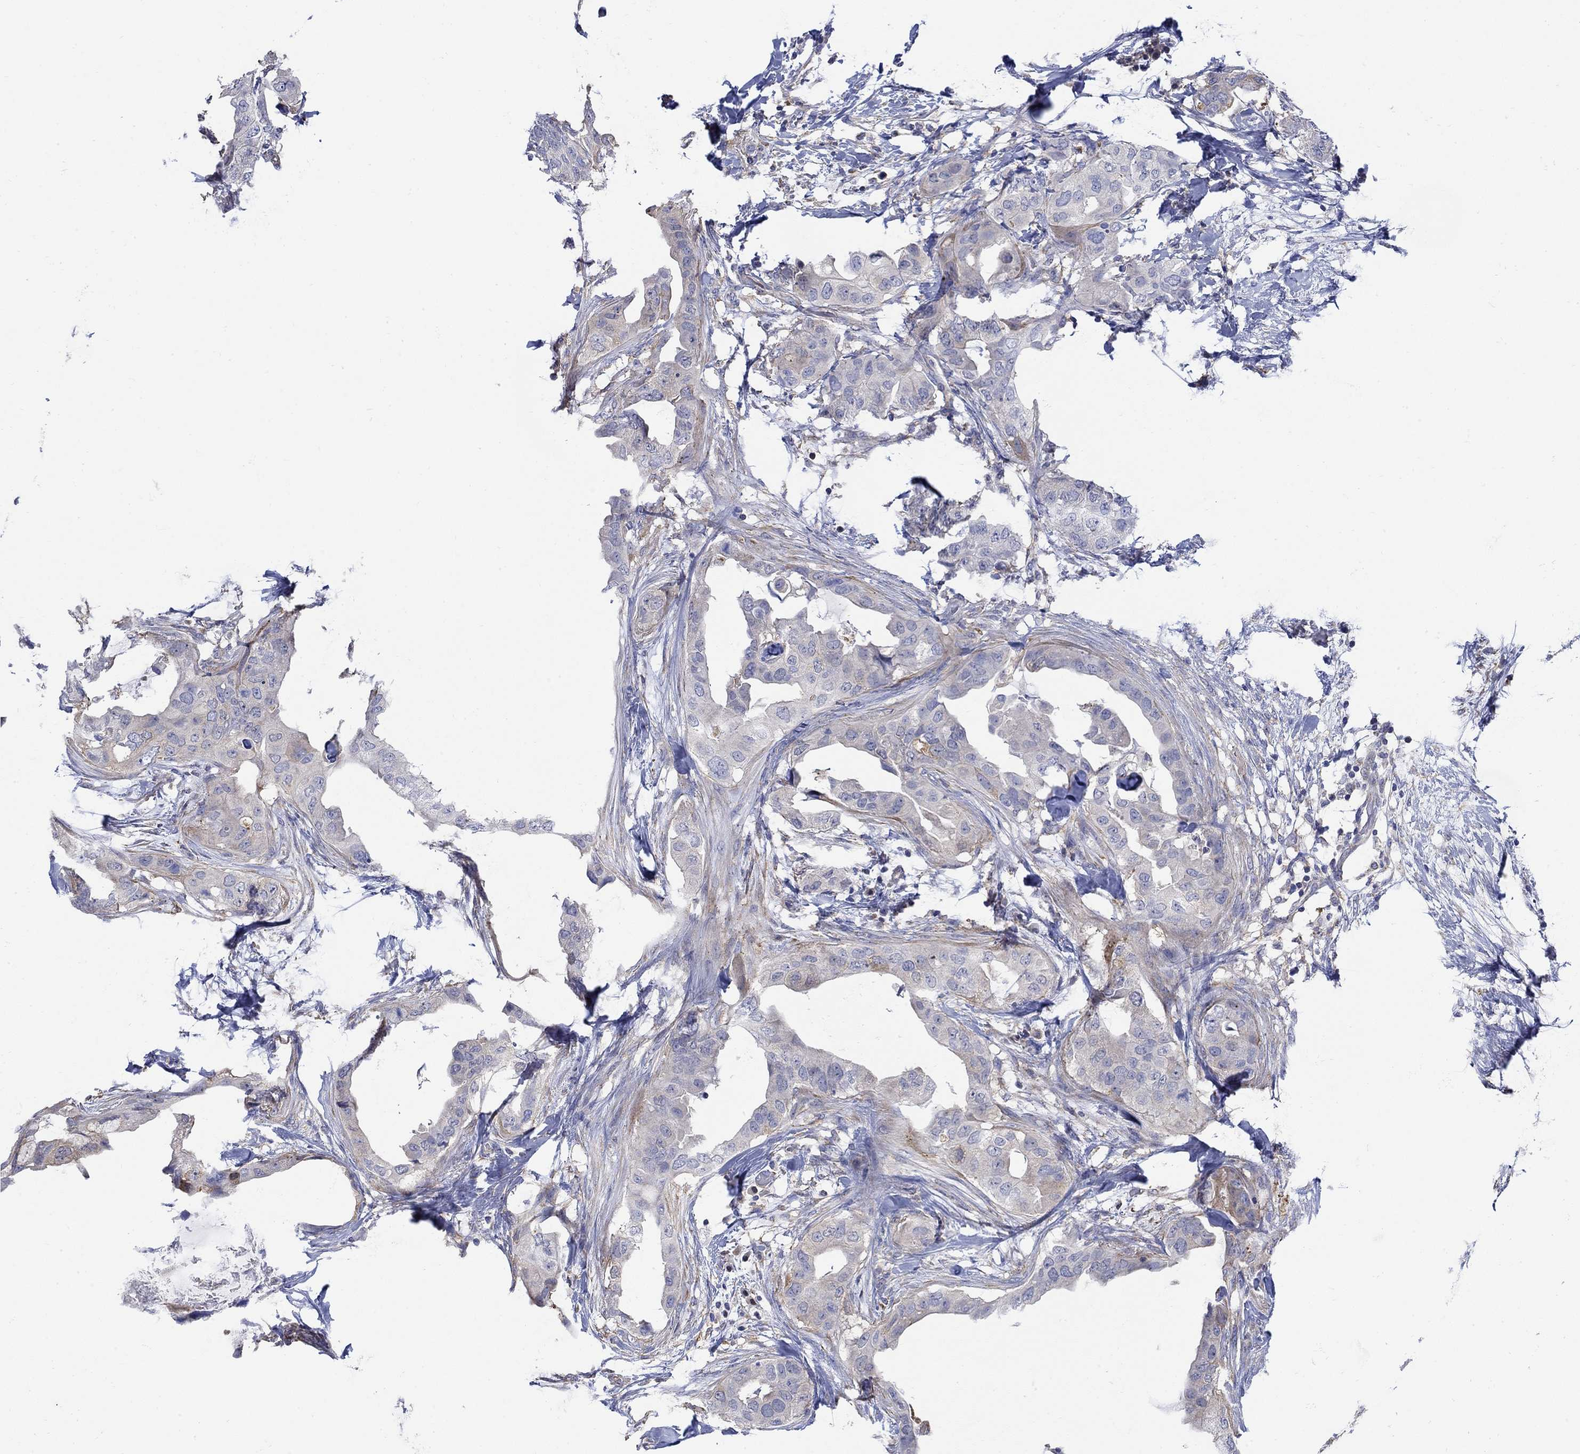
{"staining": {"intensity": "negative", "quantity": "none", "location": "none"}, "tissue": "breast cancer", "cell_type": "Tumor cells", "image_type": "cancer", "snomed": [{"axis": "morphology", "description": "Normal tissue, NOS"}, {"axis": "morphology", "description": "Duct carcinoma"}, {"axis": "topography", "description": "Breast"}], "caption": "Tumor cells show no significant positivity in breast cancer.", "gene": "TEKT3", "patient": {"sex": "female", "age": 40}}